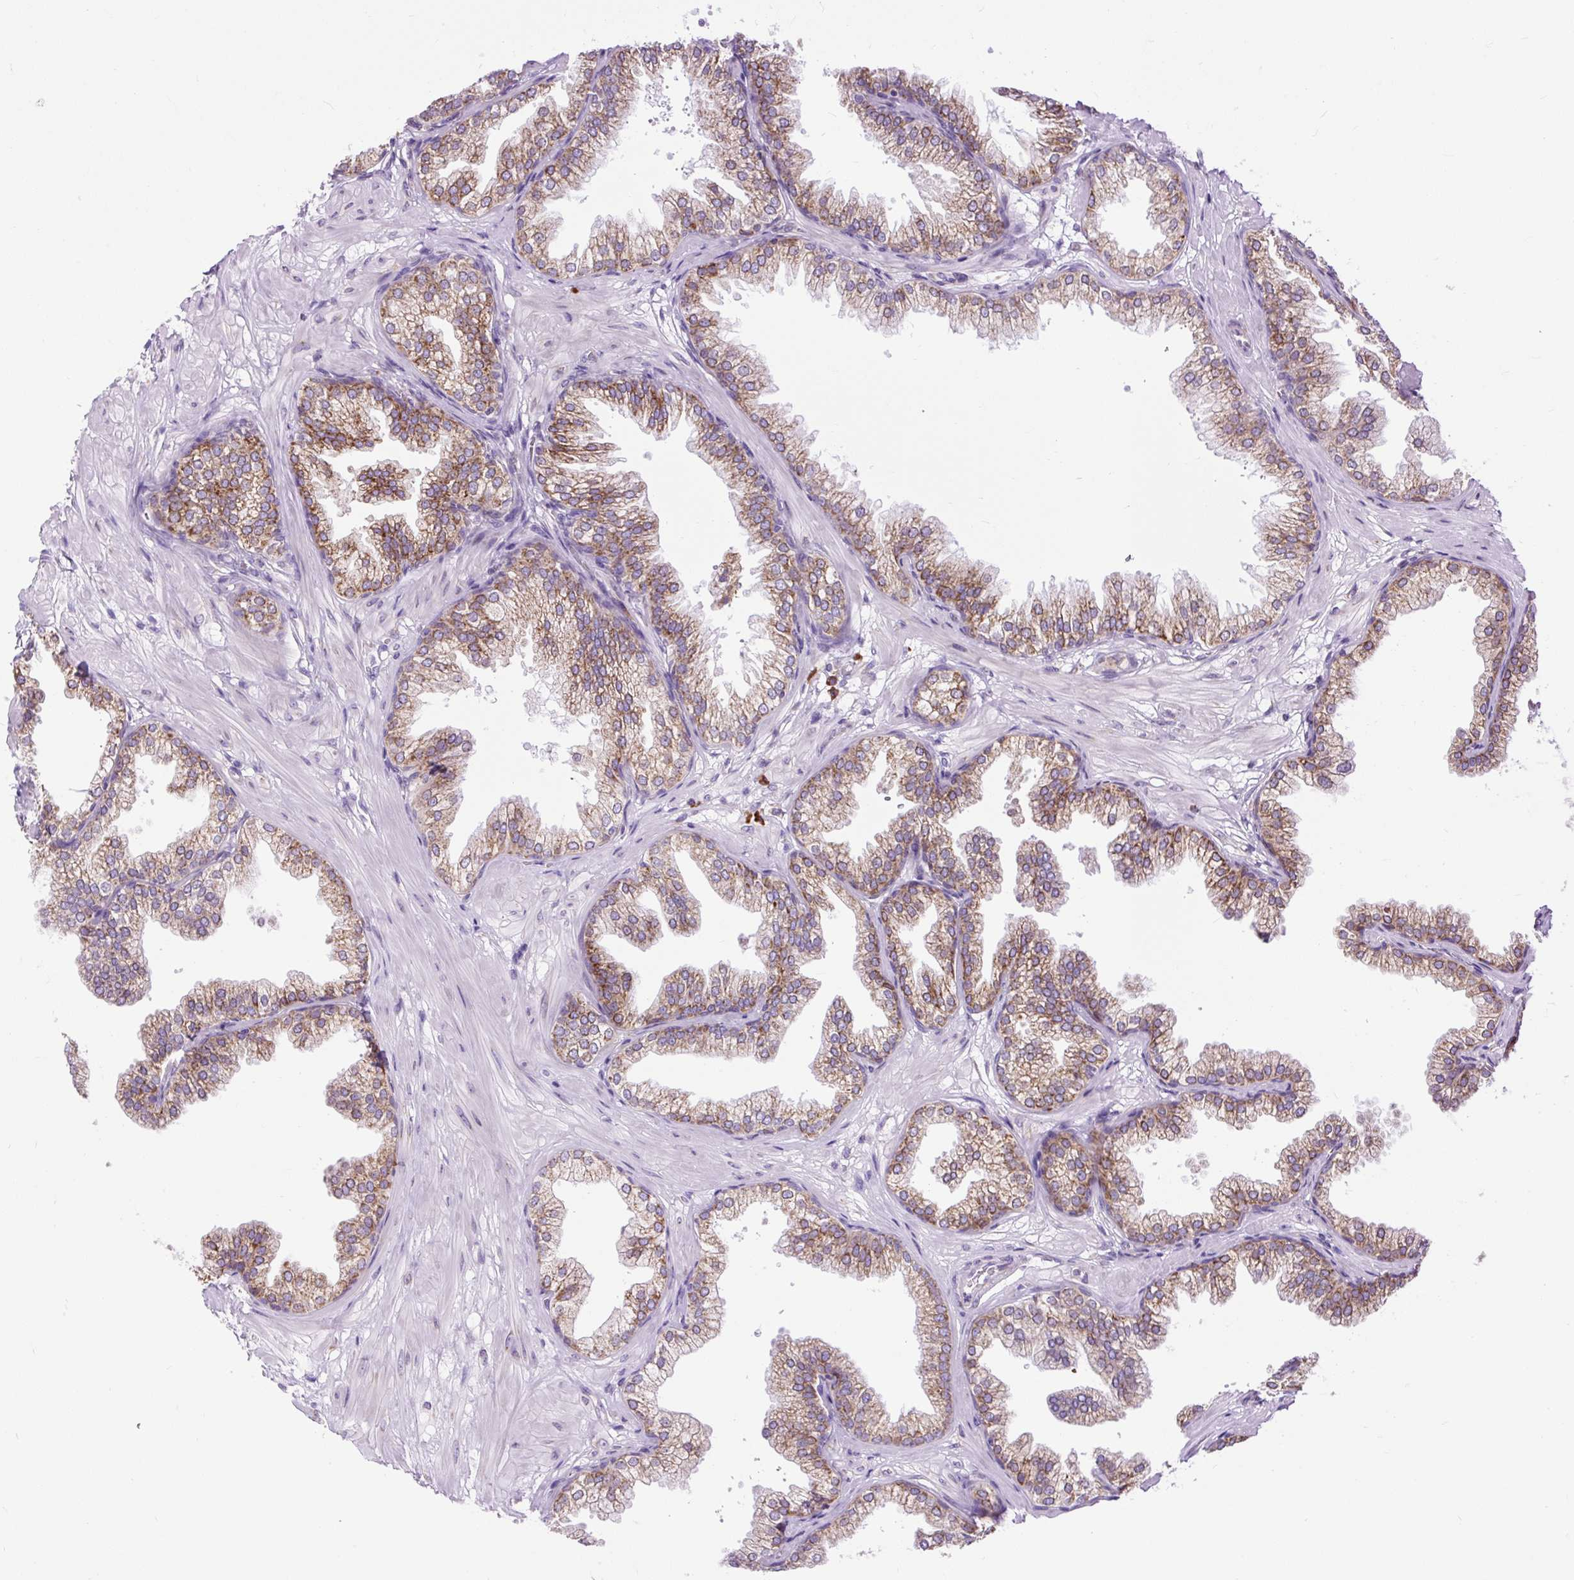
{"staining": {"intensity": "moderate", "quantity": "25%-75%", "location": "cytoplasmic/membranous"}, "tissue": "prostate", "cell_type": "Glandular cells", "image_type": "normal", "snomed": [{"axis": "morphology", "description": "Normal tissue, NOS"}, {"axis": "topography", "description": "Prostate"}], "caption": "IHC image of benign prostate: human prostate stained using immunohistochemistry exhibits medium levels of moderate protein expression localized specifically in the cytoplasmic/membranous of glandular cells, appearing as a cytoplasmic/membranous brown color.", "gene": "DDOST", "patient": {"sex": "male", "age": 37}}